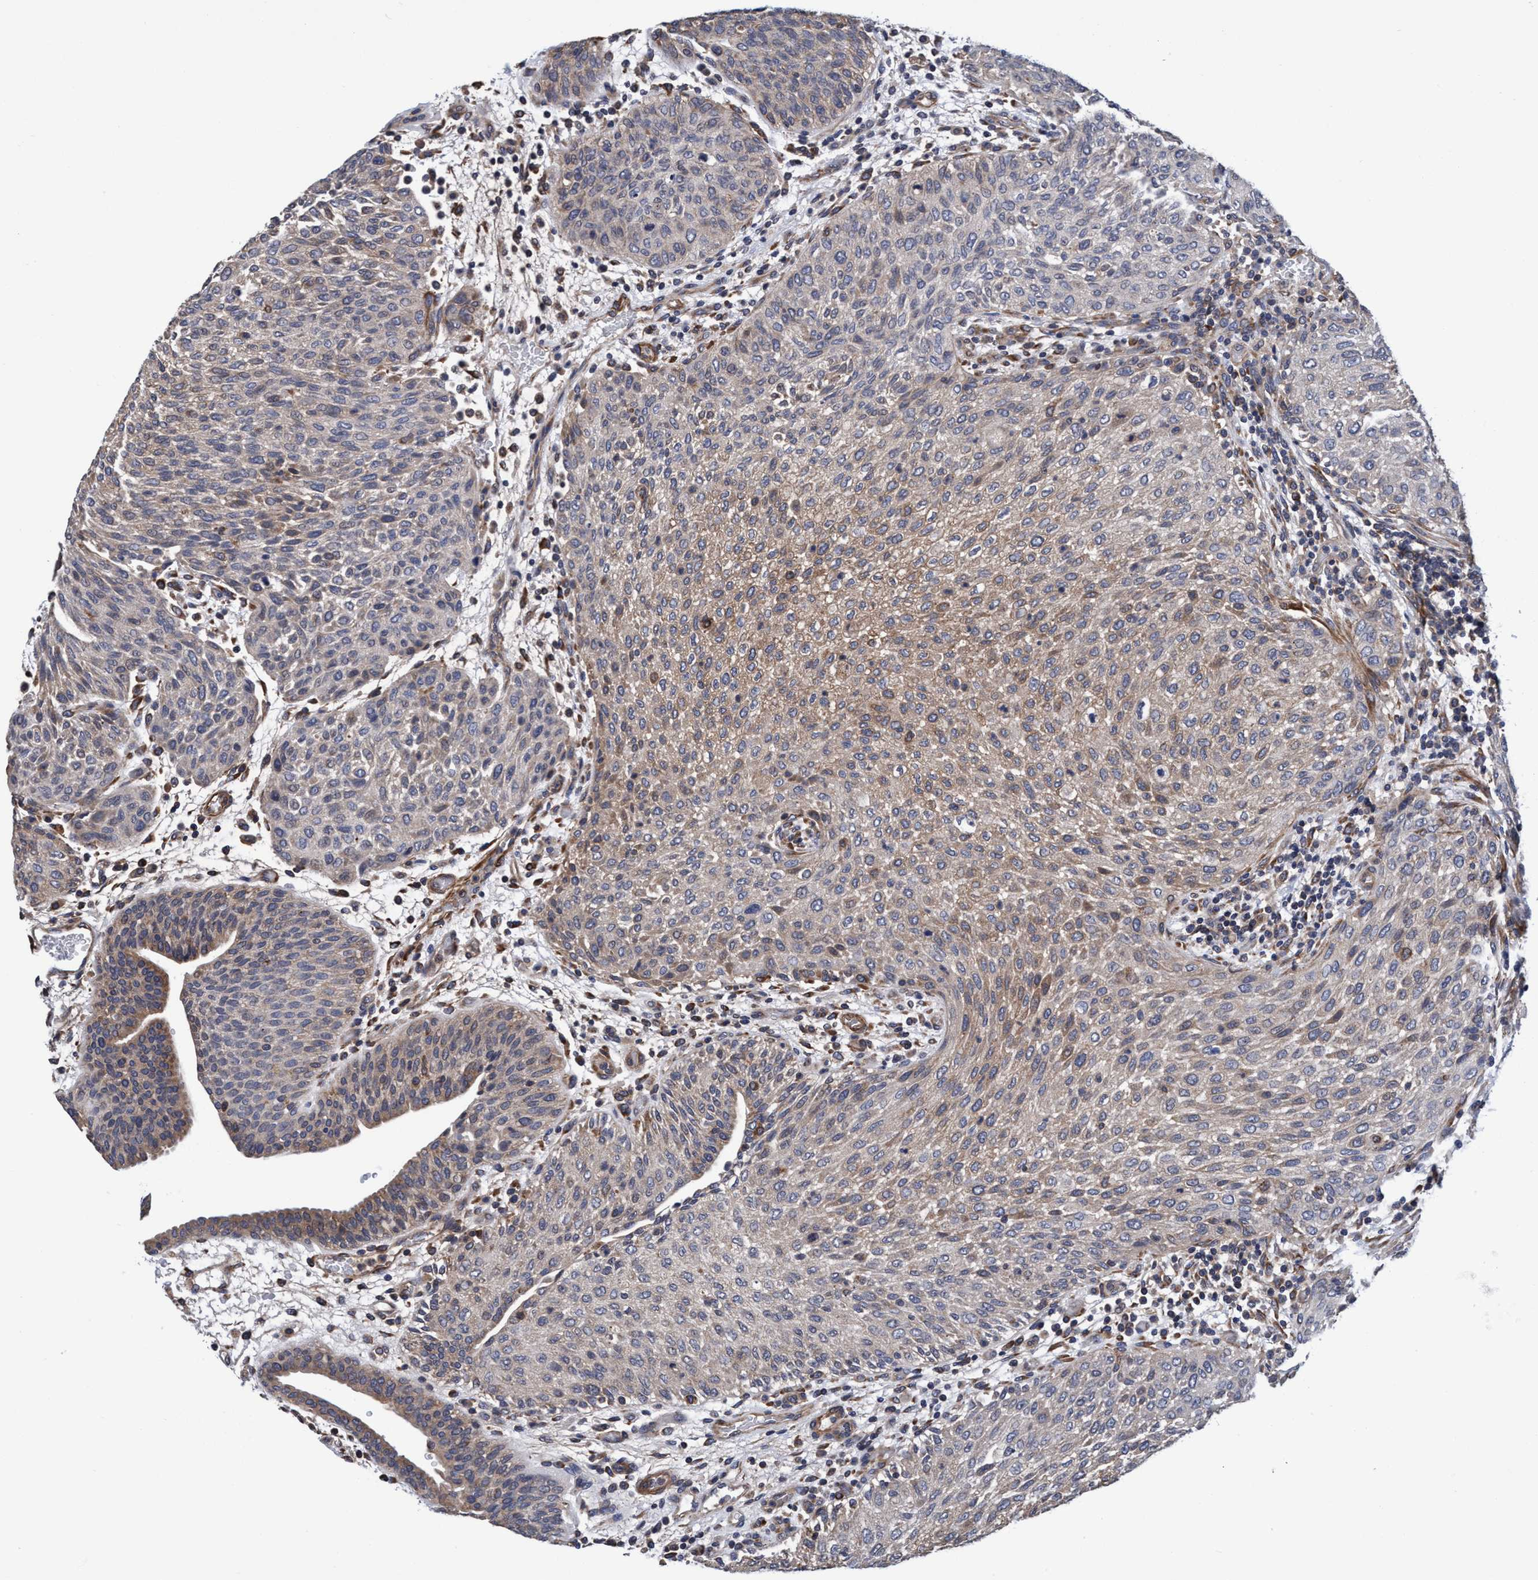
{"staining": {"intensity": "weak", "quantity": "25%-75%", "location": "cytoplasmic/membranous"}, "tissue": "urothelial cancer", "cell_type": "Tumor cells", "image_type": "cancer", "snomed": [{"axis": "morphology", "description": "Urothelial carcinoma, Low grade"}, {"axis": "morphology", "description": "Urothelial carcinoma, High grade"}, {"axis": "topography", "description": "Urinary bladder"}], "caption": "High-grade urothelial carcinoma was stained to show a protein in brown. There is low levels of weak cytoplasmic/membranous staining in approximately 25%-75% of tumor cells.", "gene": "CALCOCO2", "patient": {"sex": "male", "age": 35}}